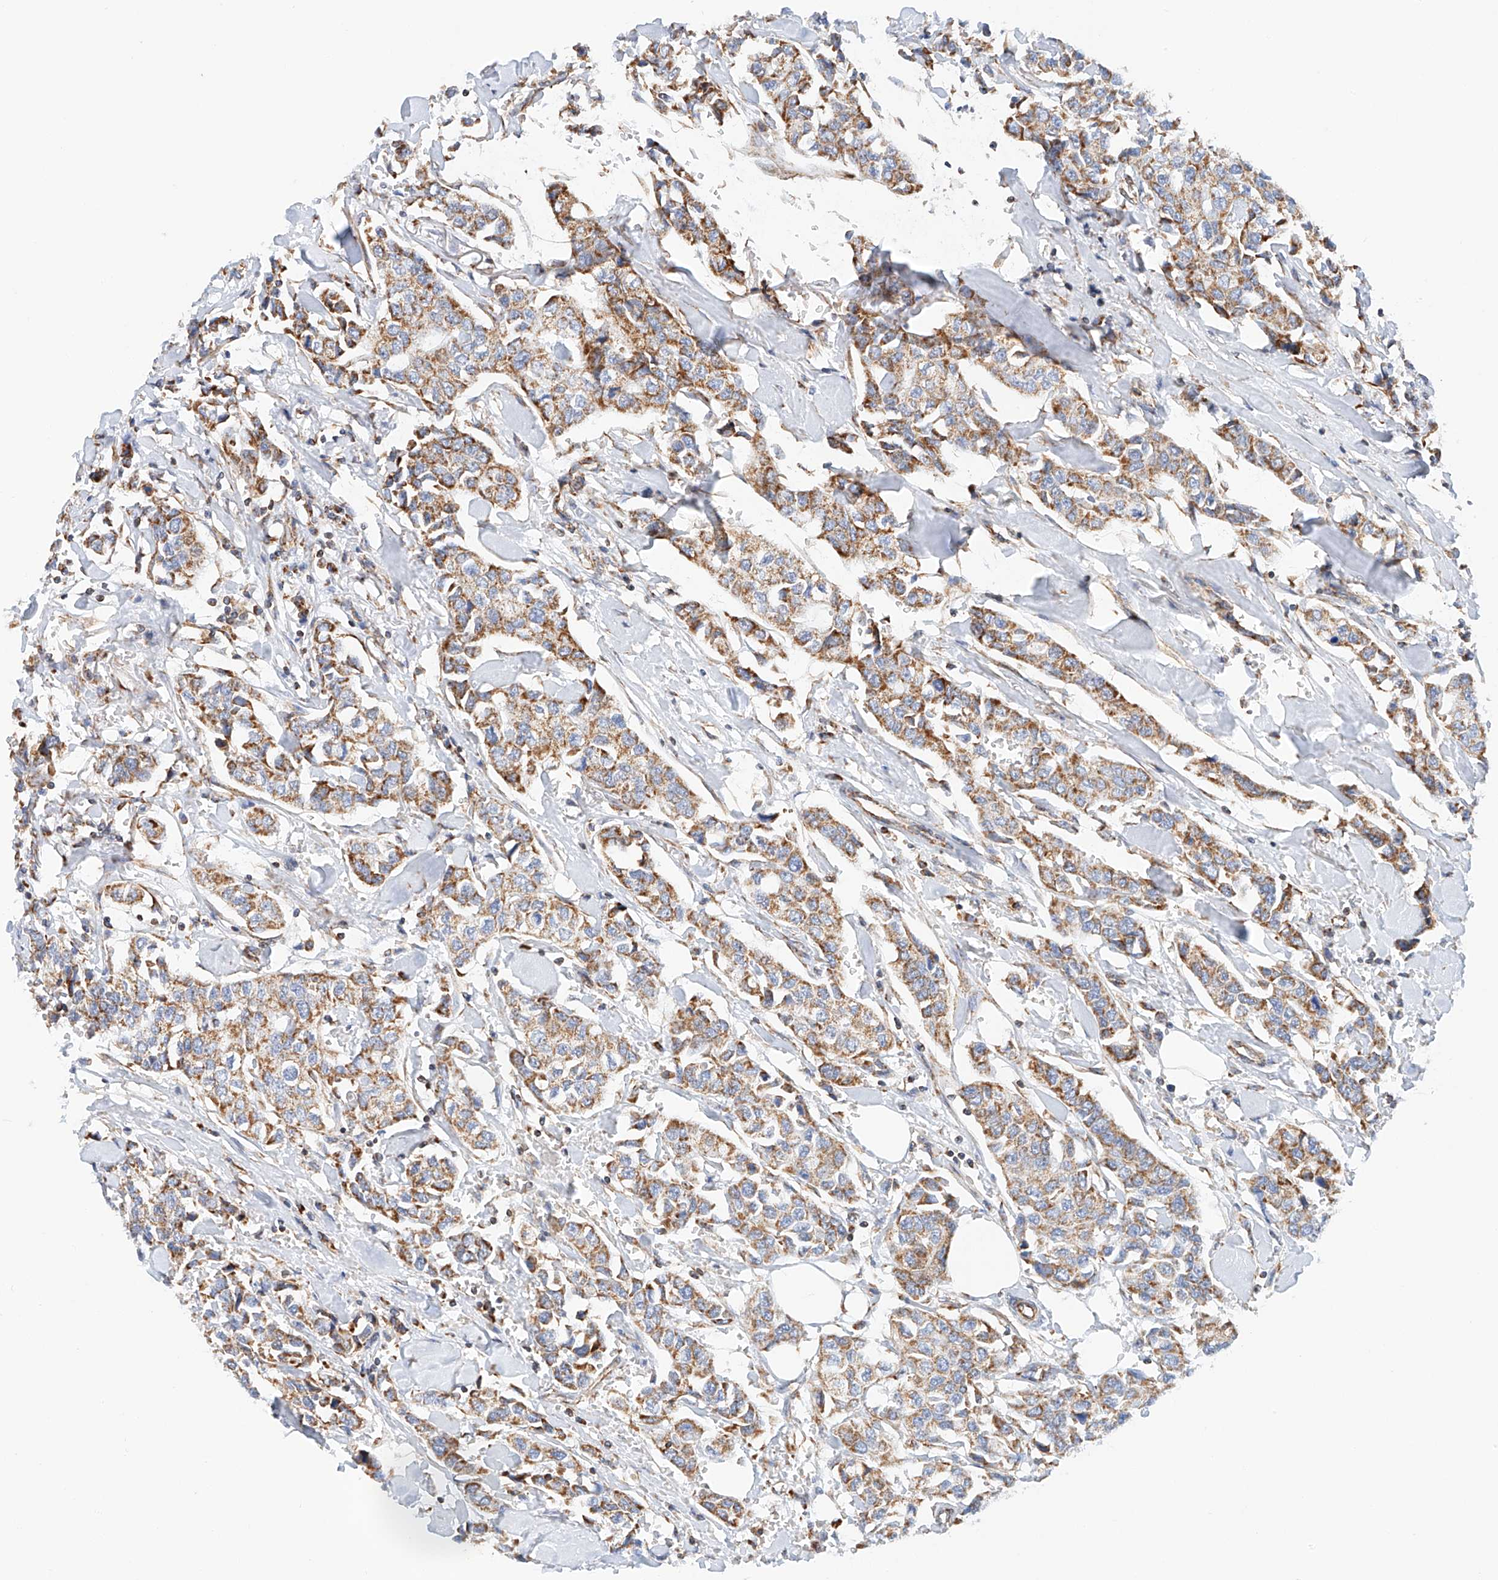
{"staining": {"intensity": "moderate", "quantity": ">75%", "location": "cytoplasmic/membranous"}, "tissue": "breast cancer", "cell_type": "Tumor cells", "image_type": "cancer", "snomed": [{"axis": "morphology", "description": "Duct carcinoma"}, {"axis": "topography", "description": "Breast"}], "caption": "A high-resolution micrograph shows IHC staining of breast cancer, which reveals moderate cytoplasmic/membranous staining in about >75% of tumor cells.", "gene": "NDUFV3", "patient": {"sex": "female", "age": 80}}